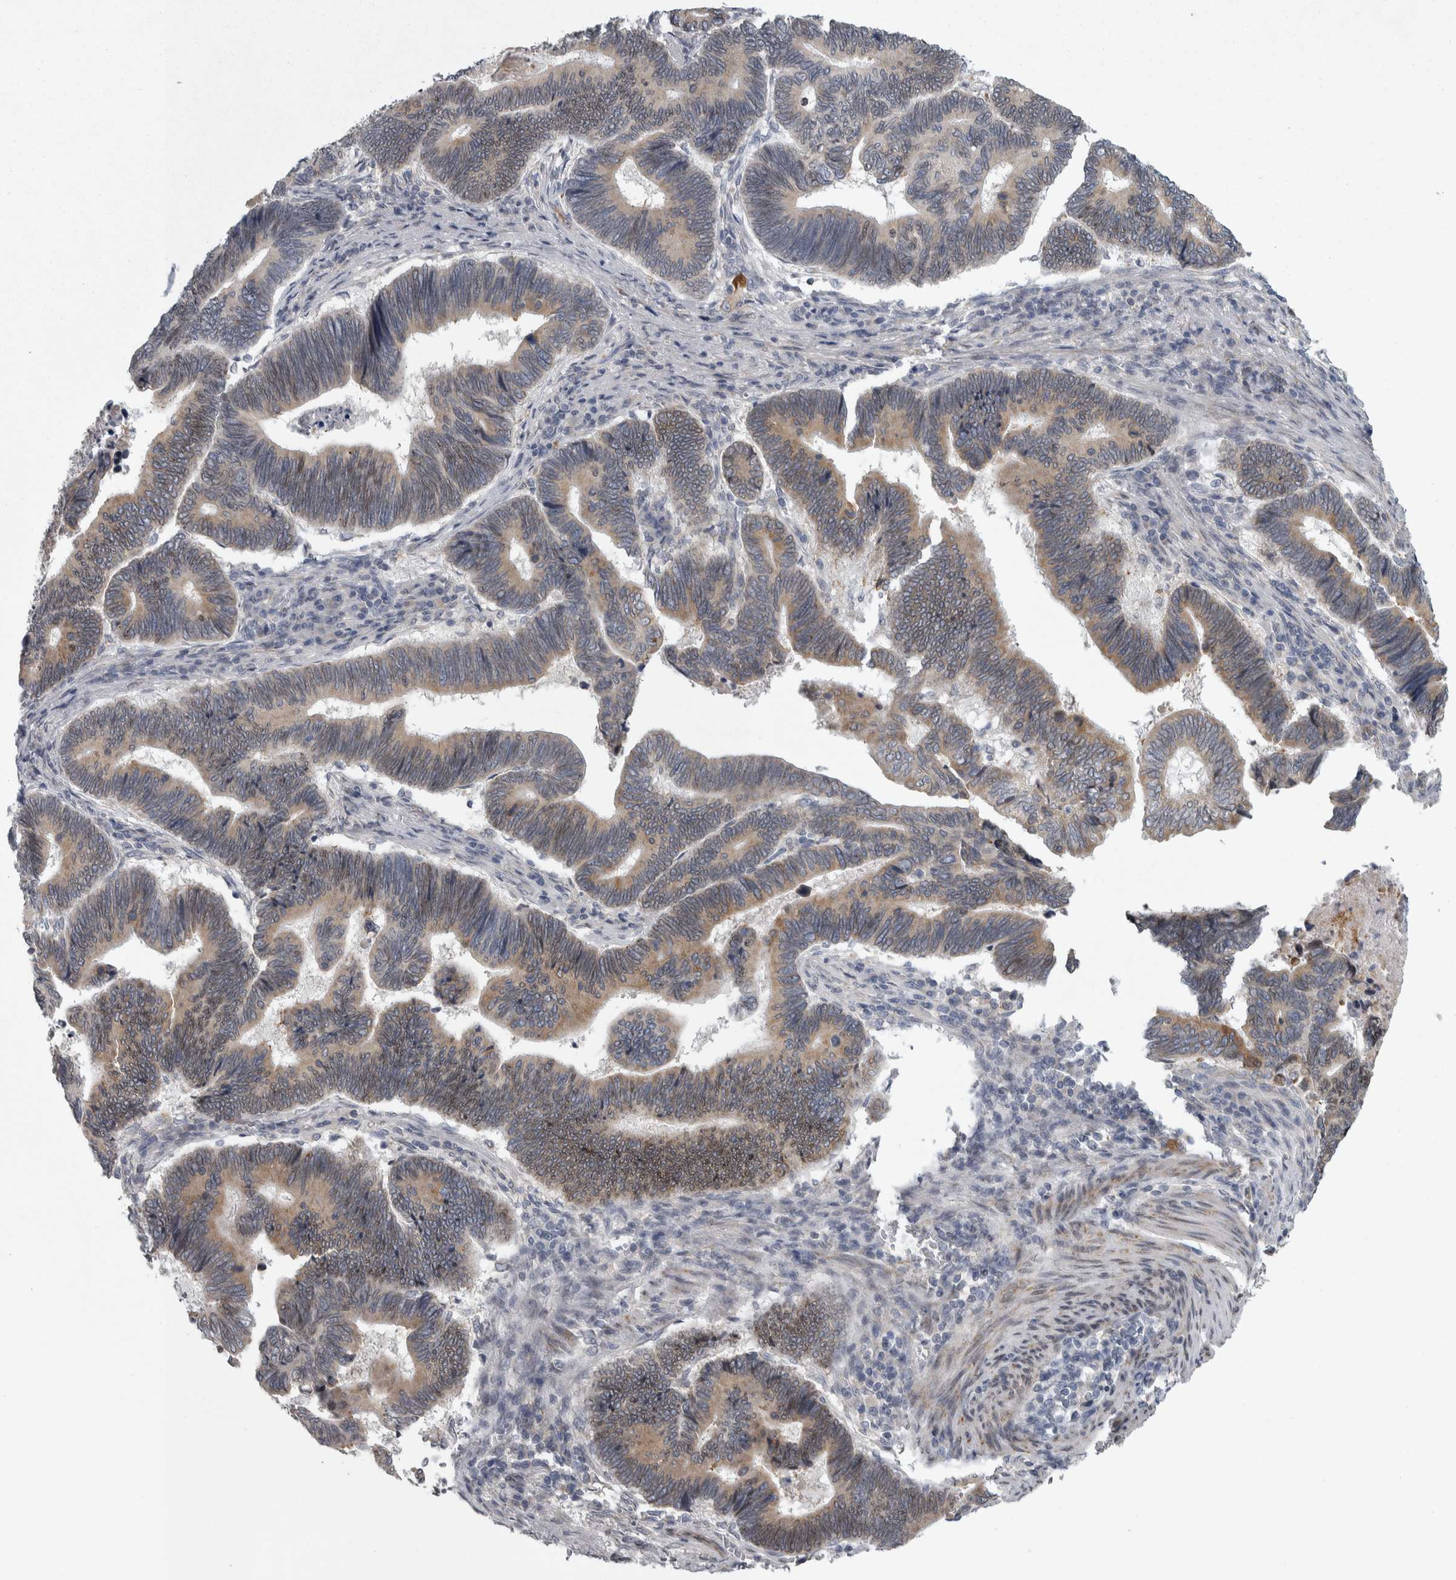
{"staining": {"intensity": "moderate", "quantity": ">75%", "location": "cytoplasmic/membranous"}, "tissue": "pancreatic cancer", "cell_type": "Tumor cells", "image_type": "cancer", "snomed": [{"axis": "morphology", "description": "Adenocarcinoma, NOS"}, {"axis": "topography", "description": "Pancreas"}], "caption": "A brown stain highlights moderate cytoplasmic/membranous expression of a protein in adenocarcinoma (pancreatic) tumor cells.", "gene": "SIGMAR1", "patient": {"sex": "female", "age": 70}}